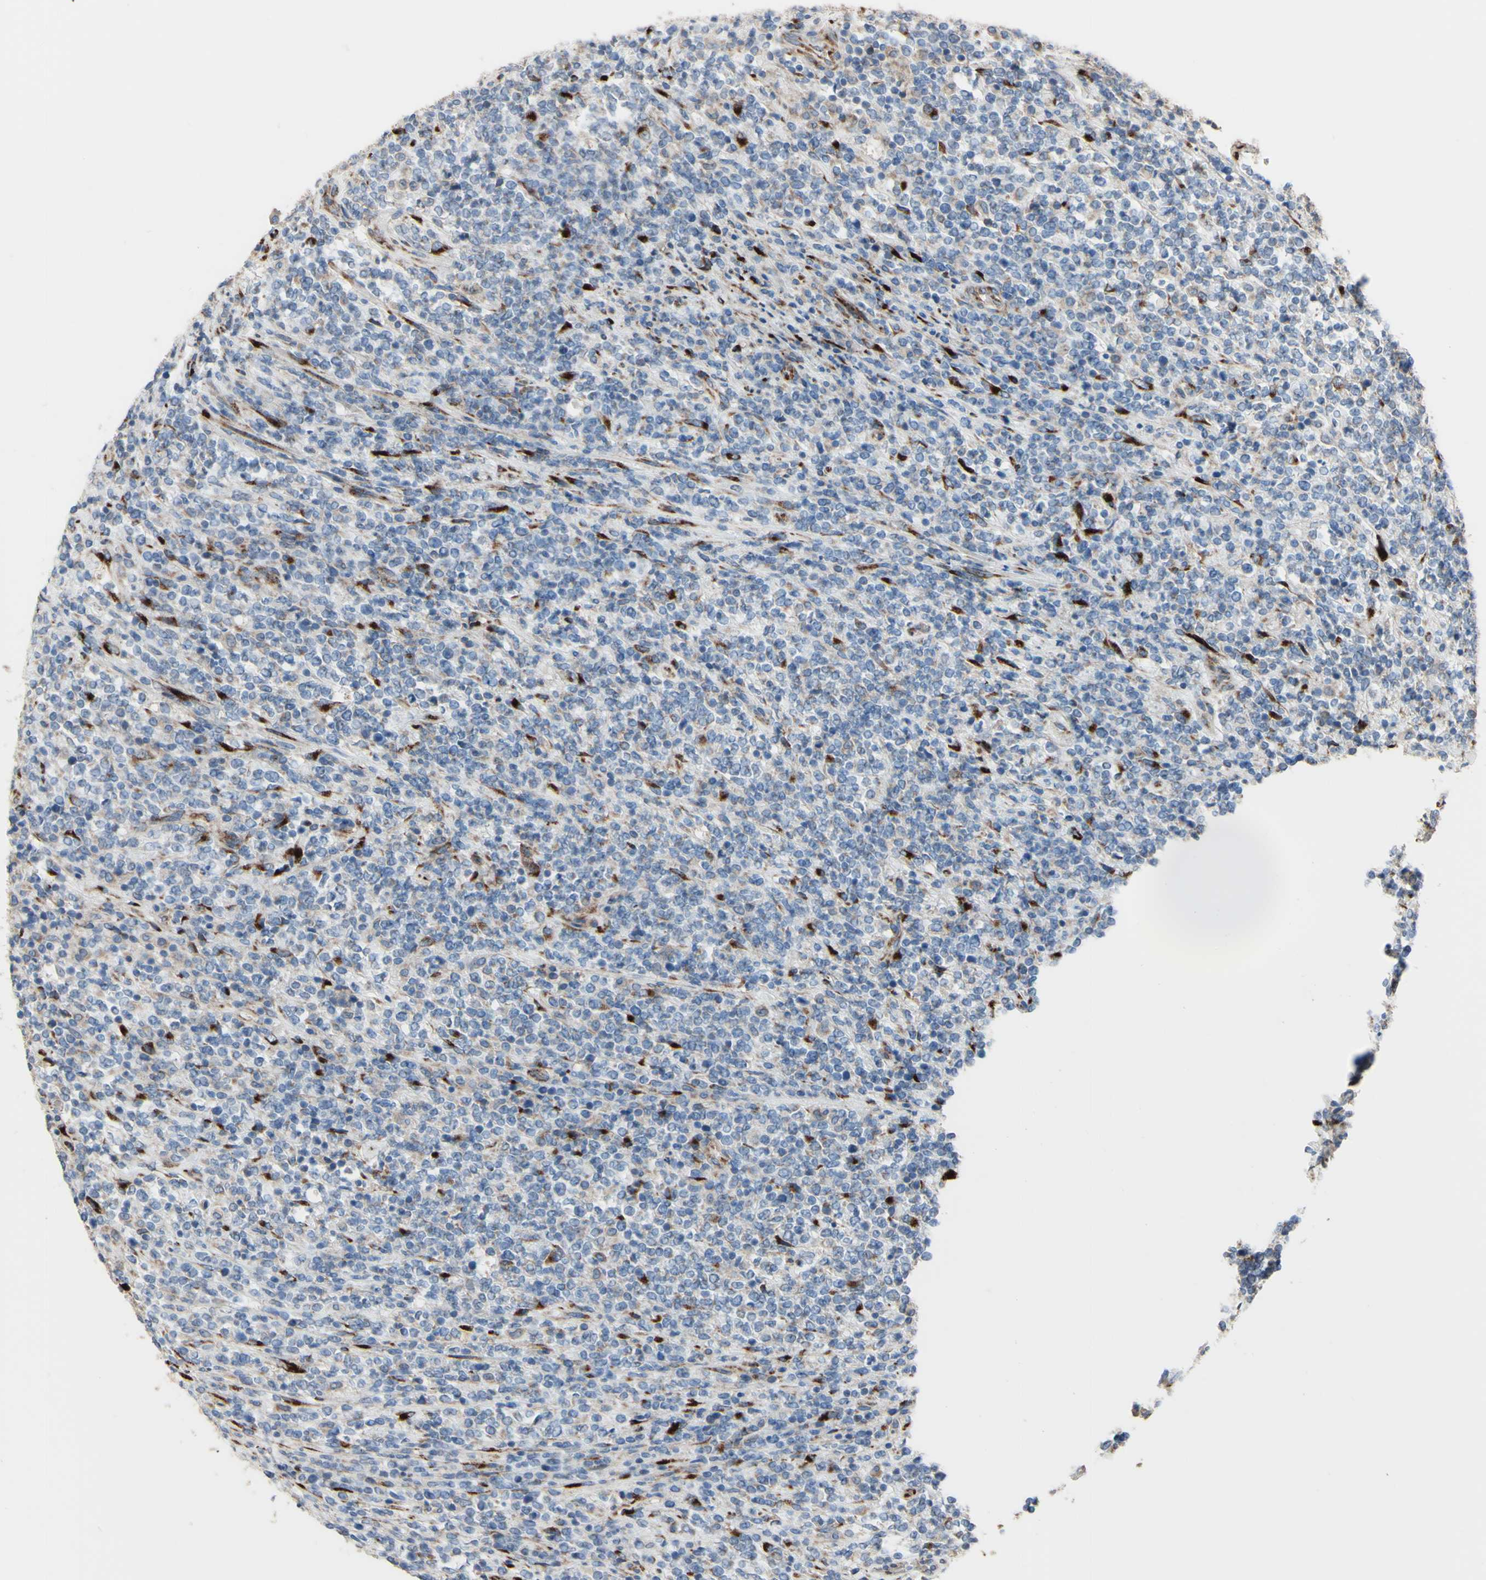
{"staining": {"intensity": "weak", "quantity": "<25%", "location": "cytoplasmic/membranous"}, "tissue": "lymphoma", "cell_type": "Tumor cells", "image_type": "cancer", "snomed": [{"axis": "morphology", "description": "Malignant lymphoma, non-Hodgkin's type, High grade"}, {"axis": "topography", "description": "Soft tissue"}], "caption": "Immunohistochemistry (IHC) image of neoplastic tissue: human lymphoma stained with DAB (3,3'-diaminobenzidine) exhibits no significant protein positivity in tumor cells.", "gene": "AGPAT5", "patient": {"sex": "male", "age": 18}}